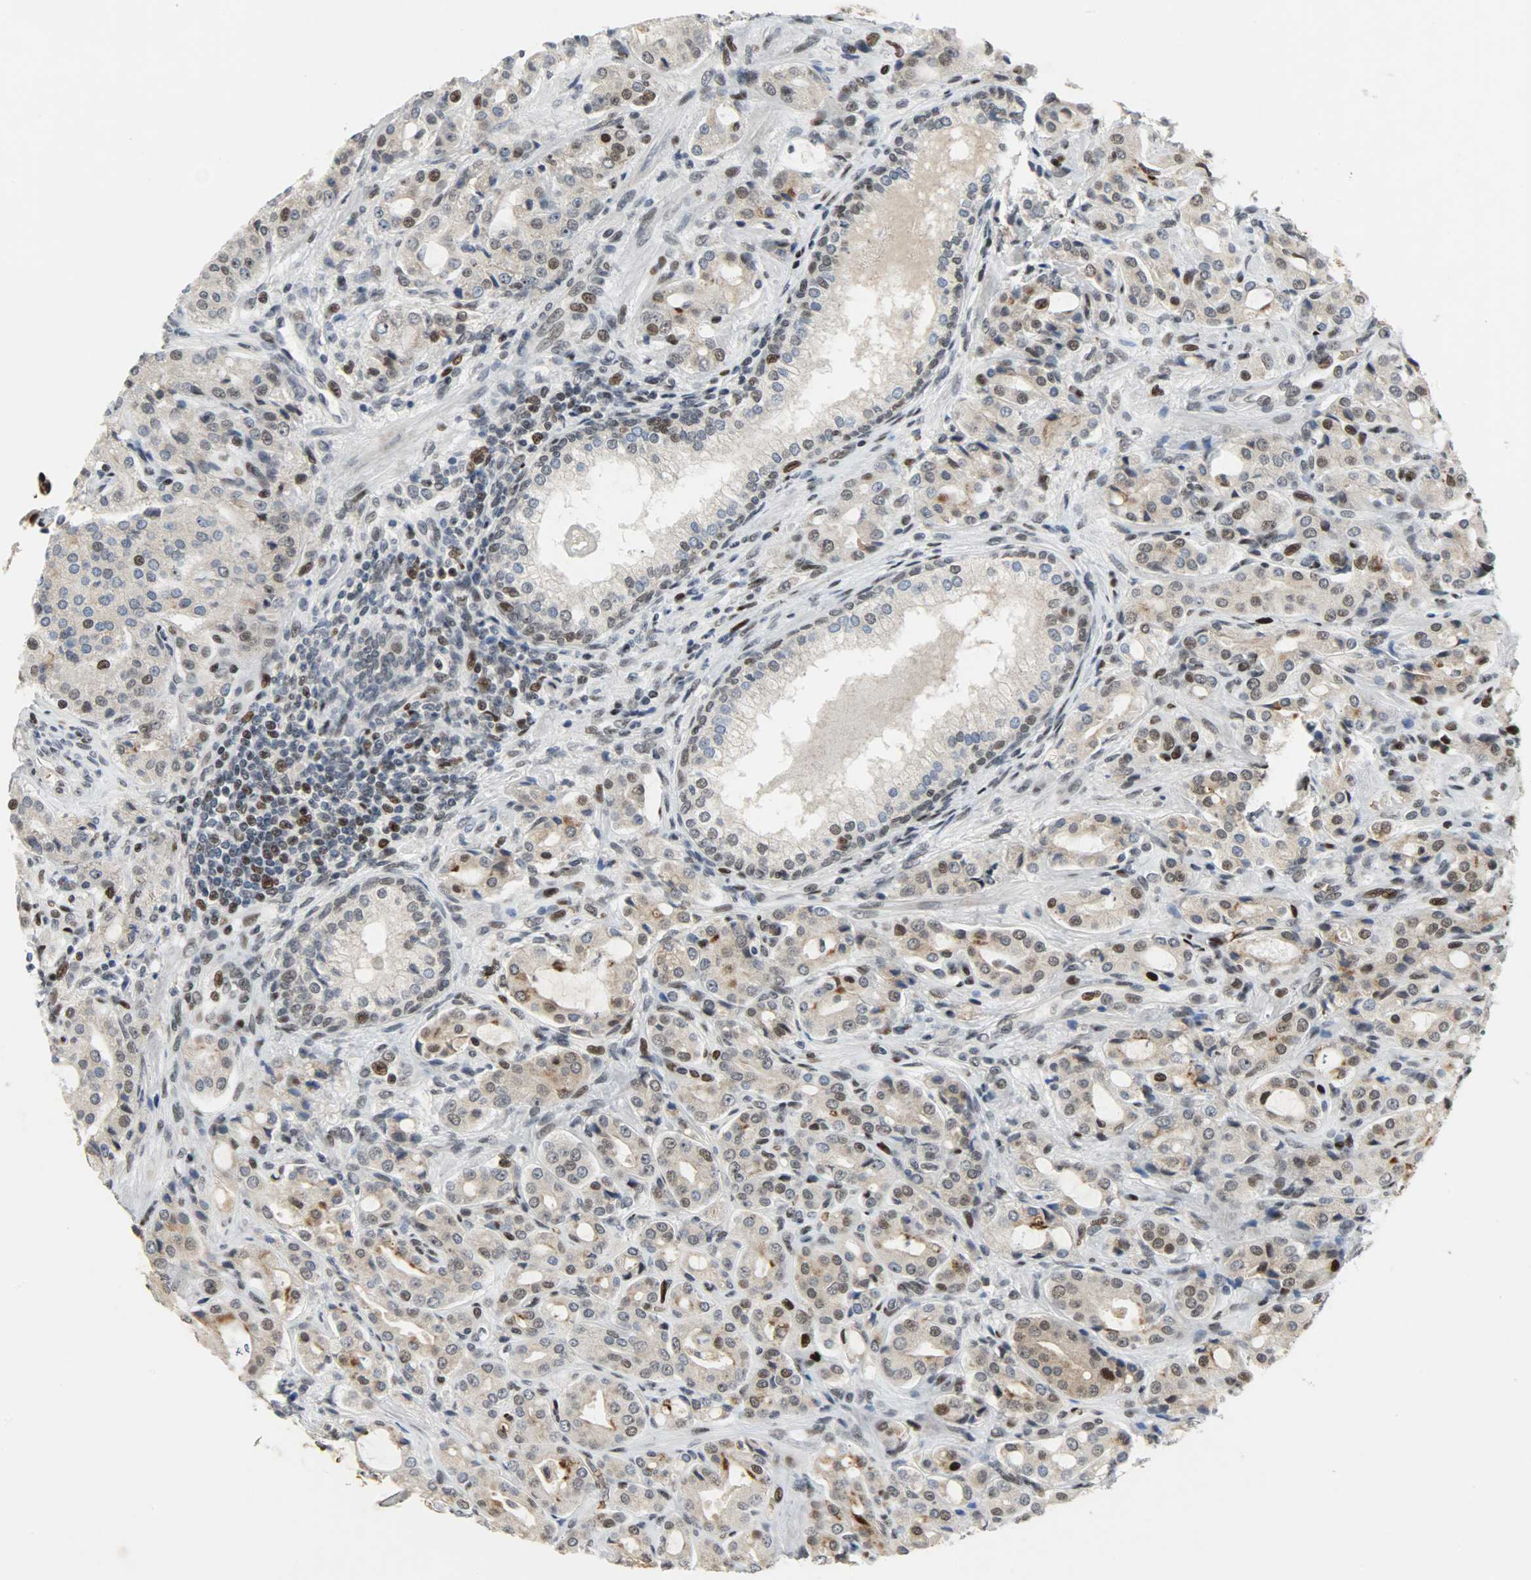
{"staining": {"intensity": "strong", "quantity": ">75%", "location": "cytoplasmic/membranous,nuclear"}, "tissue": "prostate cancer", "cell_type": "Tumor cells", "image_type": "cancer", "snomed": [{"axis": "morphology", "description": "Adenocarcinoma, High grade"}, {"axis": "topography", "description": "Prostate"}], "caption": "Human prostate cancer stained for a protein (brown) exhibits strong cytoplasmic/membranous and nuclear positive expression in approximately >75% of tumor cells.", "gene": "SNAI1", "patient": {"sex": "male", "age": 72}}